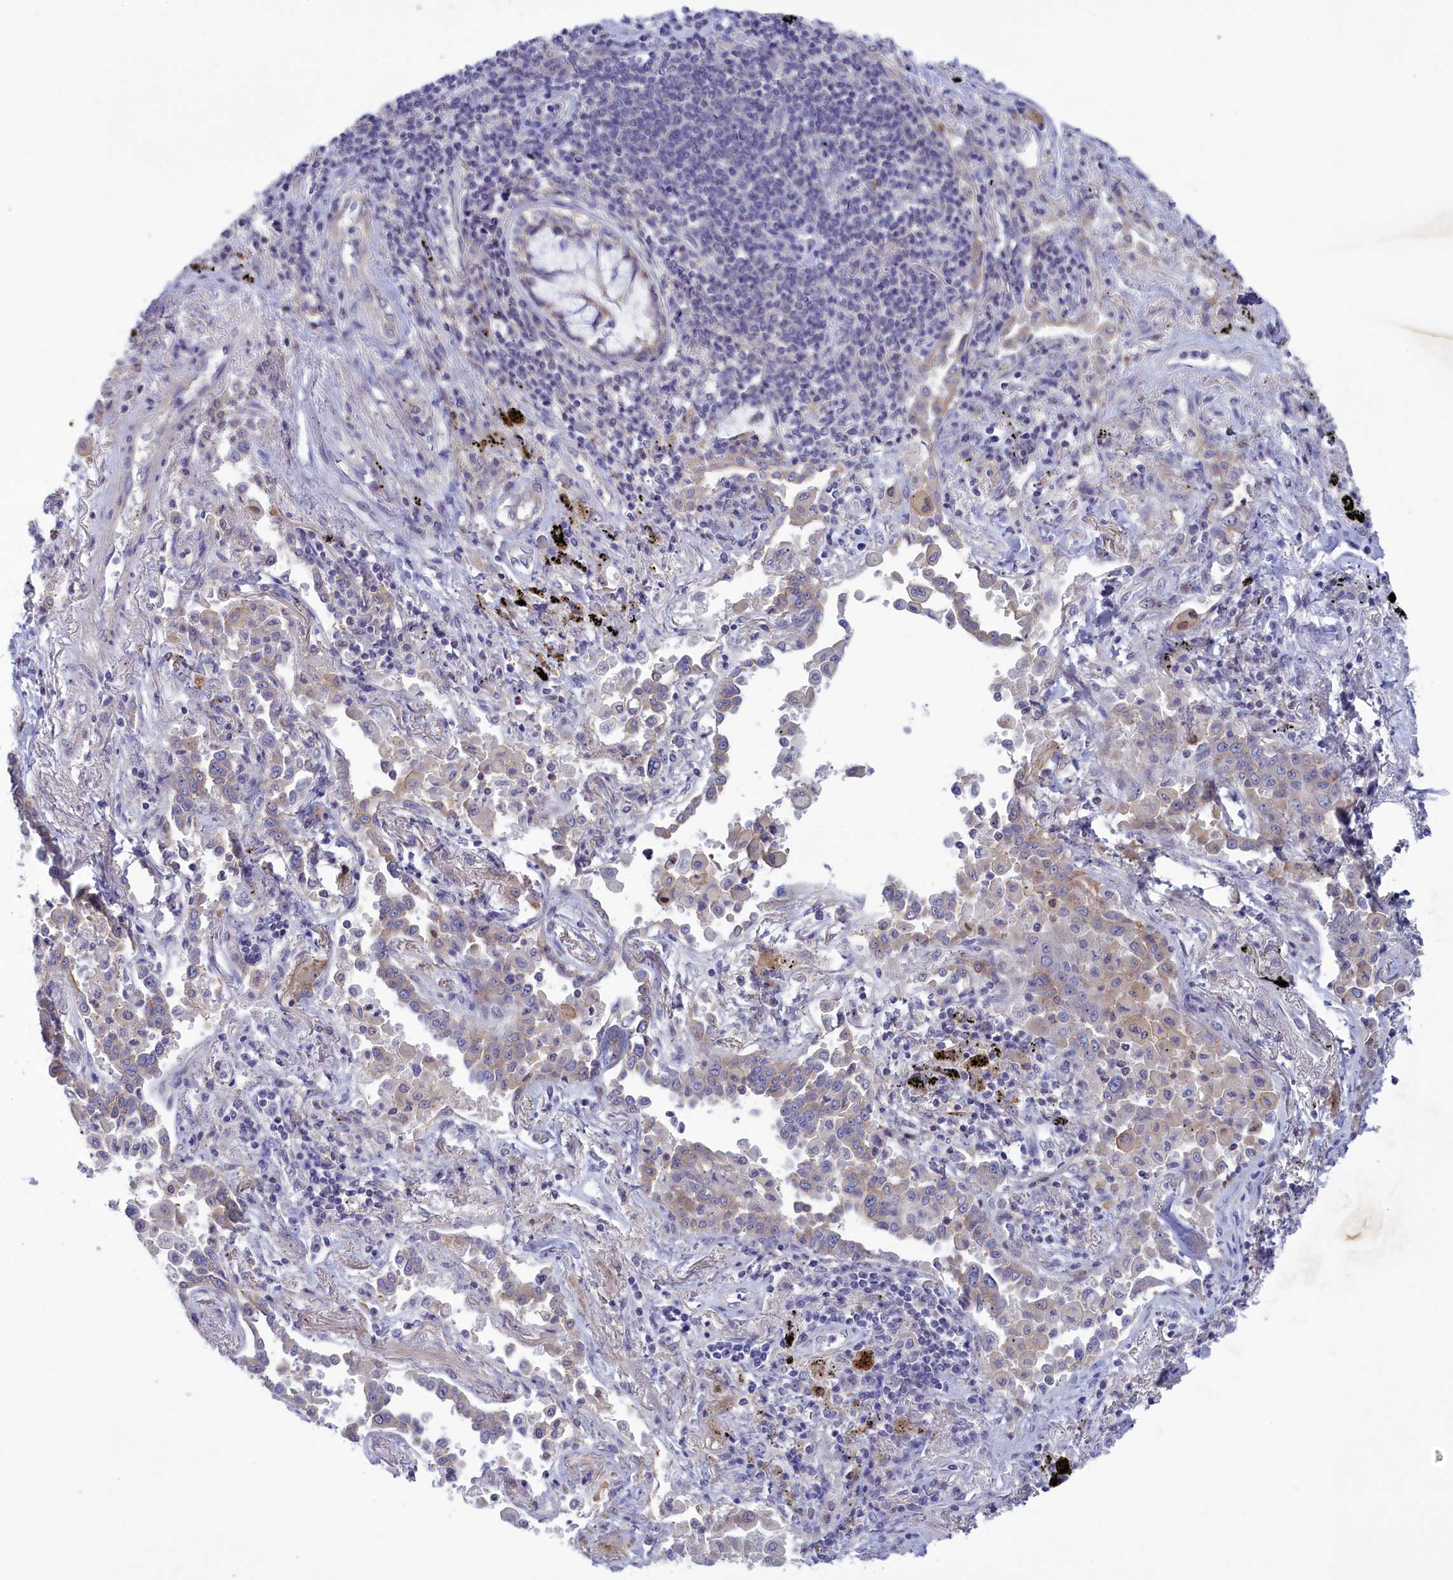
{"staining": {"intensity": "weak", "quantity": "<25%", "location": "cytoplasmic/membranous"}, "tissue": "lung cancer", "cell_type": "Tumor cells", "image_type": "cancer", "snomed": [{"axis": "morphology", "description": "Adenocarcinoma, NOS"}, {"axis": "topography", "description": "Lung"}], "caption": "Immunohistochemistry photomicrograph of neoplastic tissue: human lung cancer (adenocarcinoma) stained with DAB (3,3'-diaminobenzidine) shows no significant protein expression in tumor cells.", "gene": "CORO2A", "patient": {"sex": "male", "age": 67}}